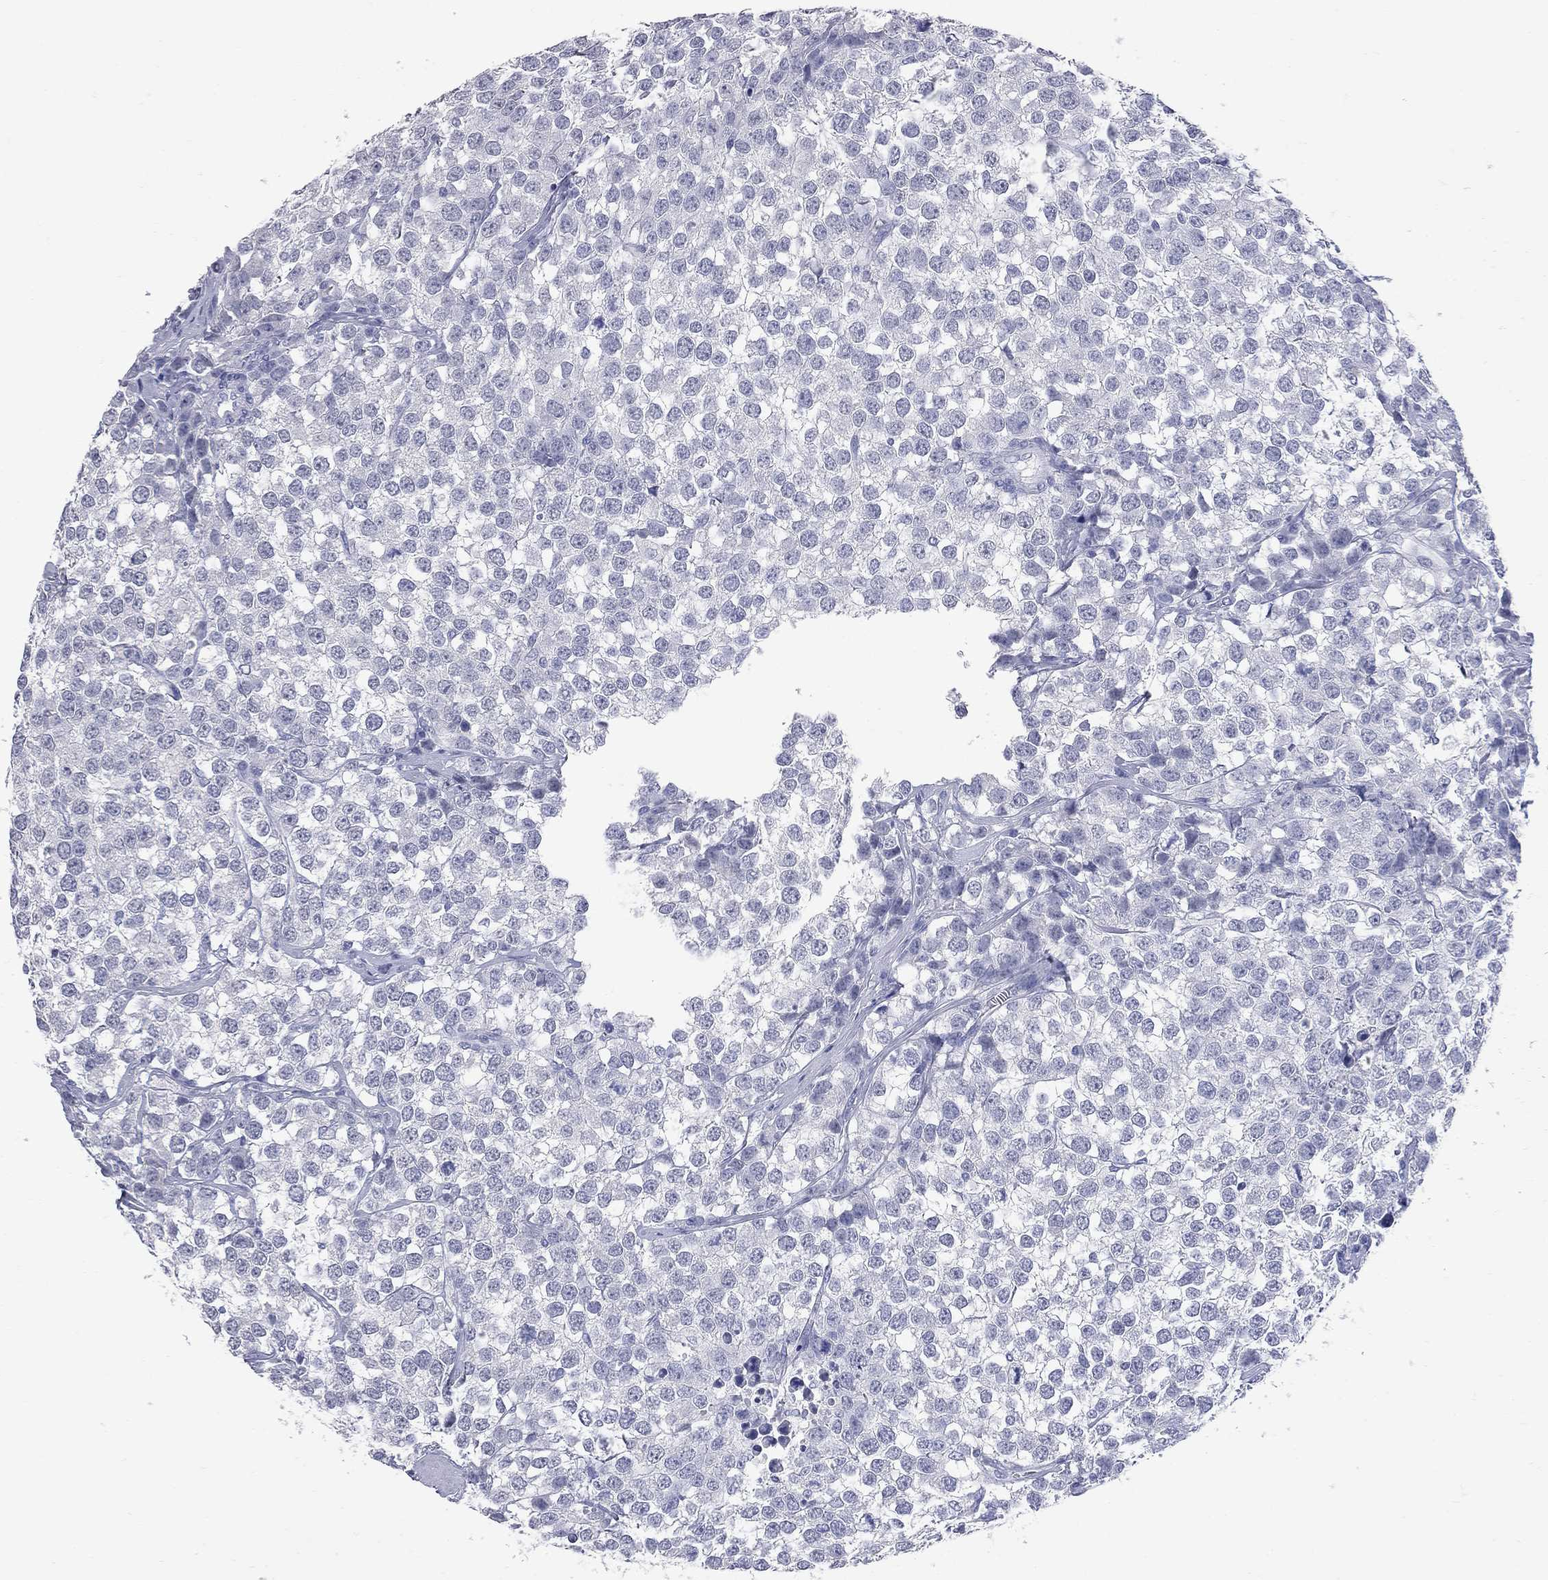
{"staining": {"intensity": "negative", "quantity": "none", "location": "none"}, "tissue": "testis cancer", "cell_type": "Tumor cells", "image_type": "cancer", "snomed": [{"axis": "morphology", "description": "Seminoma, NOS"}, {"axis": "topography", "description": "Testis"}], "caption": "Tumor cells show no significant expression in seminoma (testis).", "gene": "FAM221B", "patient": {"sex": "male", "age": 59}}